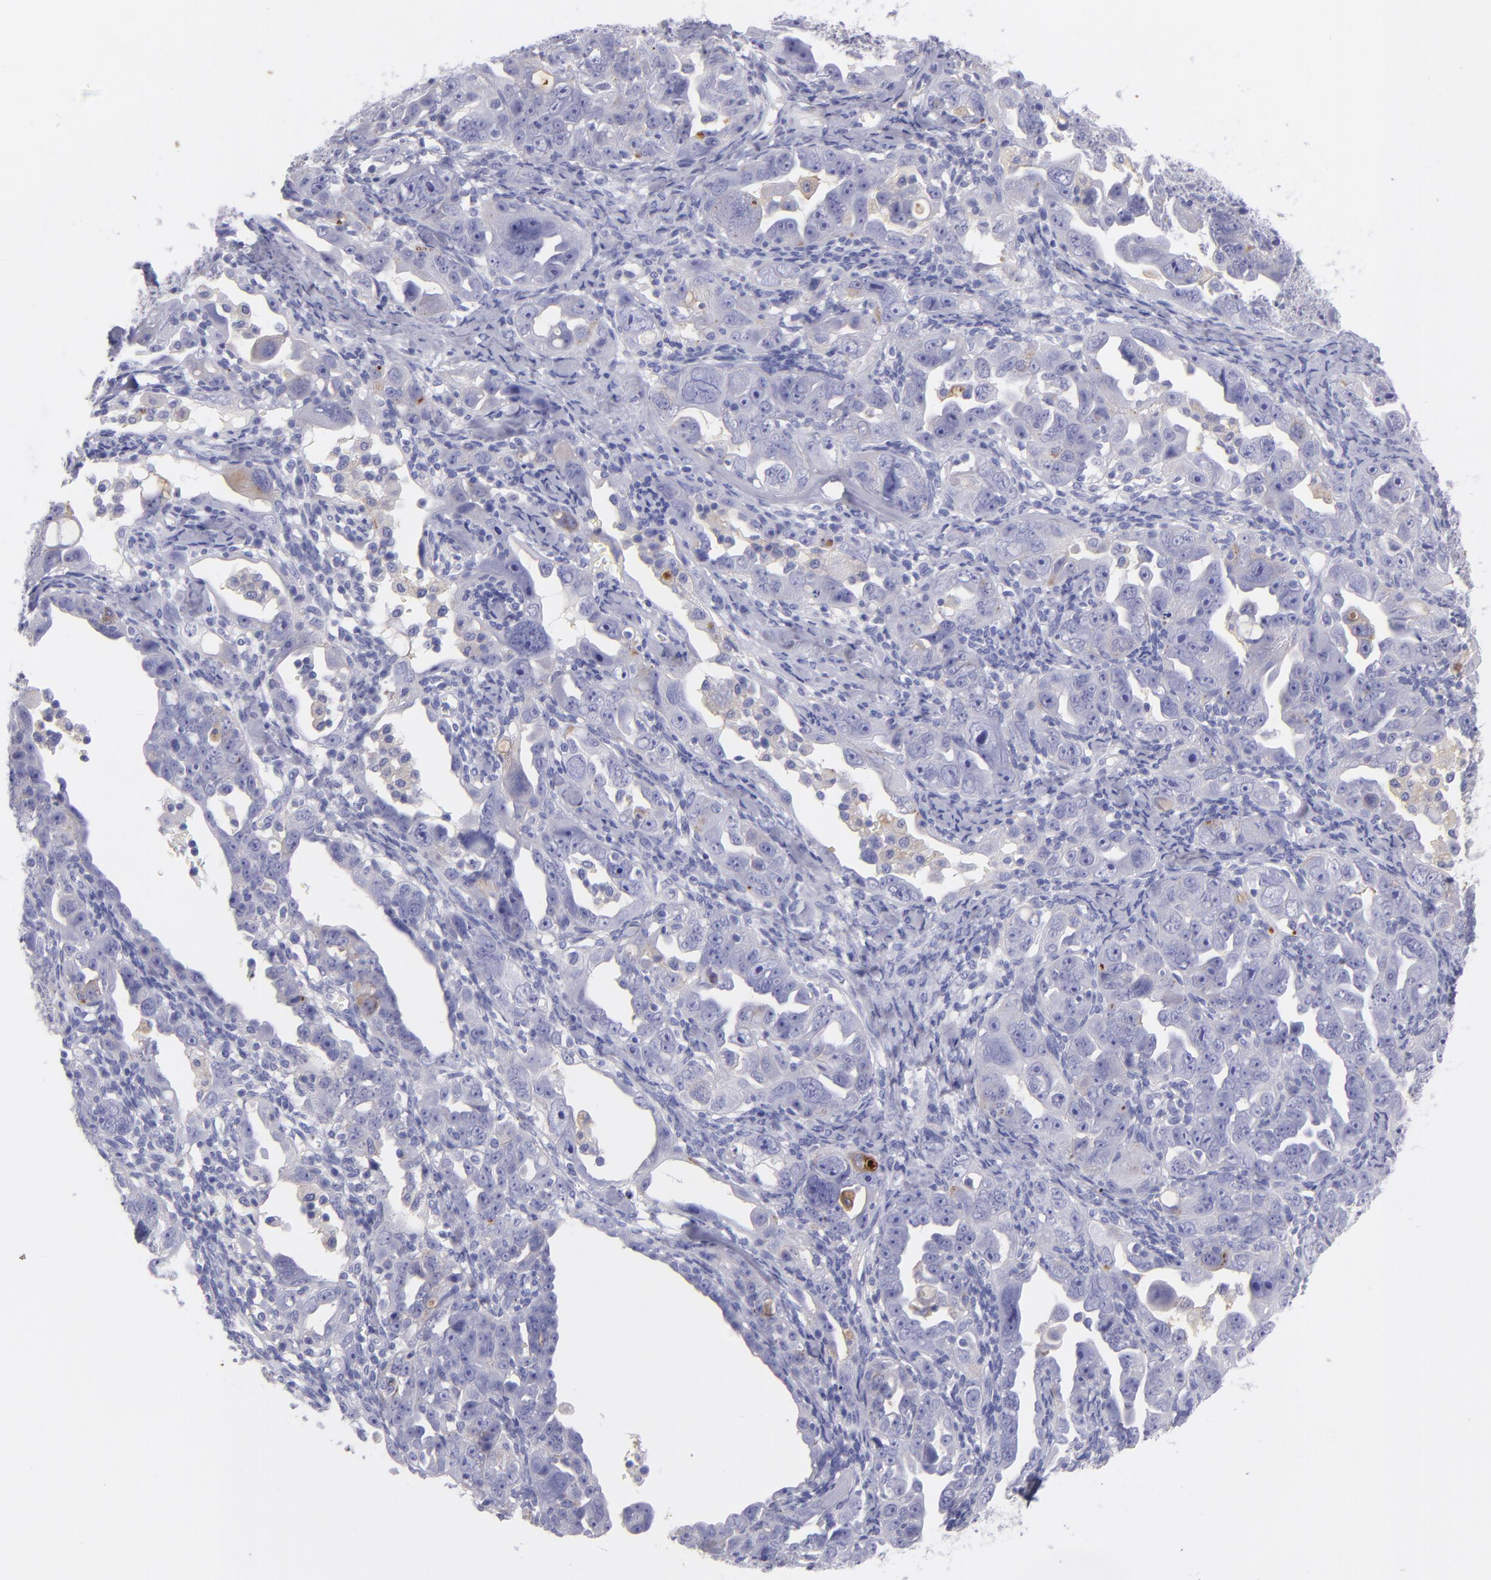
{"staining": {"intensity": "negative", "quantity": "none", "location": "none"}, "tissue": "ovarian cancer", "cell_type": "Tumor cells", "image_type": "cancer", "snomed": [{"axis": "morphology", "description": "Cystadenocarcinoma, serous, NOS"}, {"axis": "topography", "description": "Ovary"}], "caption": "DAB (3,3'-diaminobenzidine) immunohistochemical staining of human ovarian serous cystadenocarcinoma exhibits no significant positivity in tumor cells.", "gene": "CD82", "patient": {"sex": "female", "age": 66}}